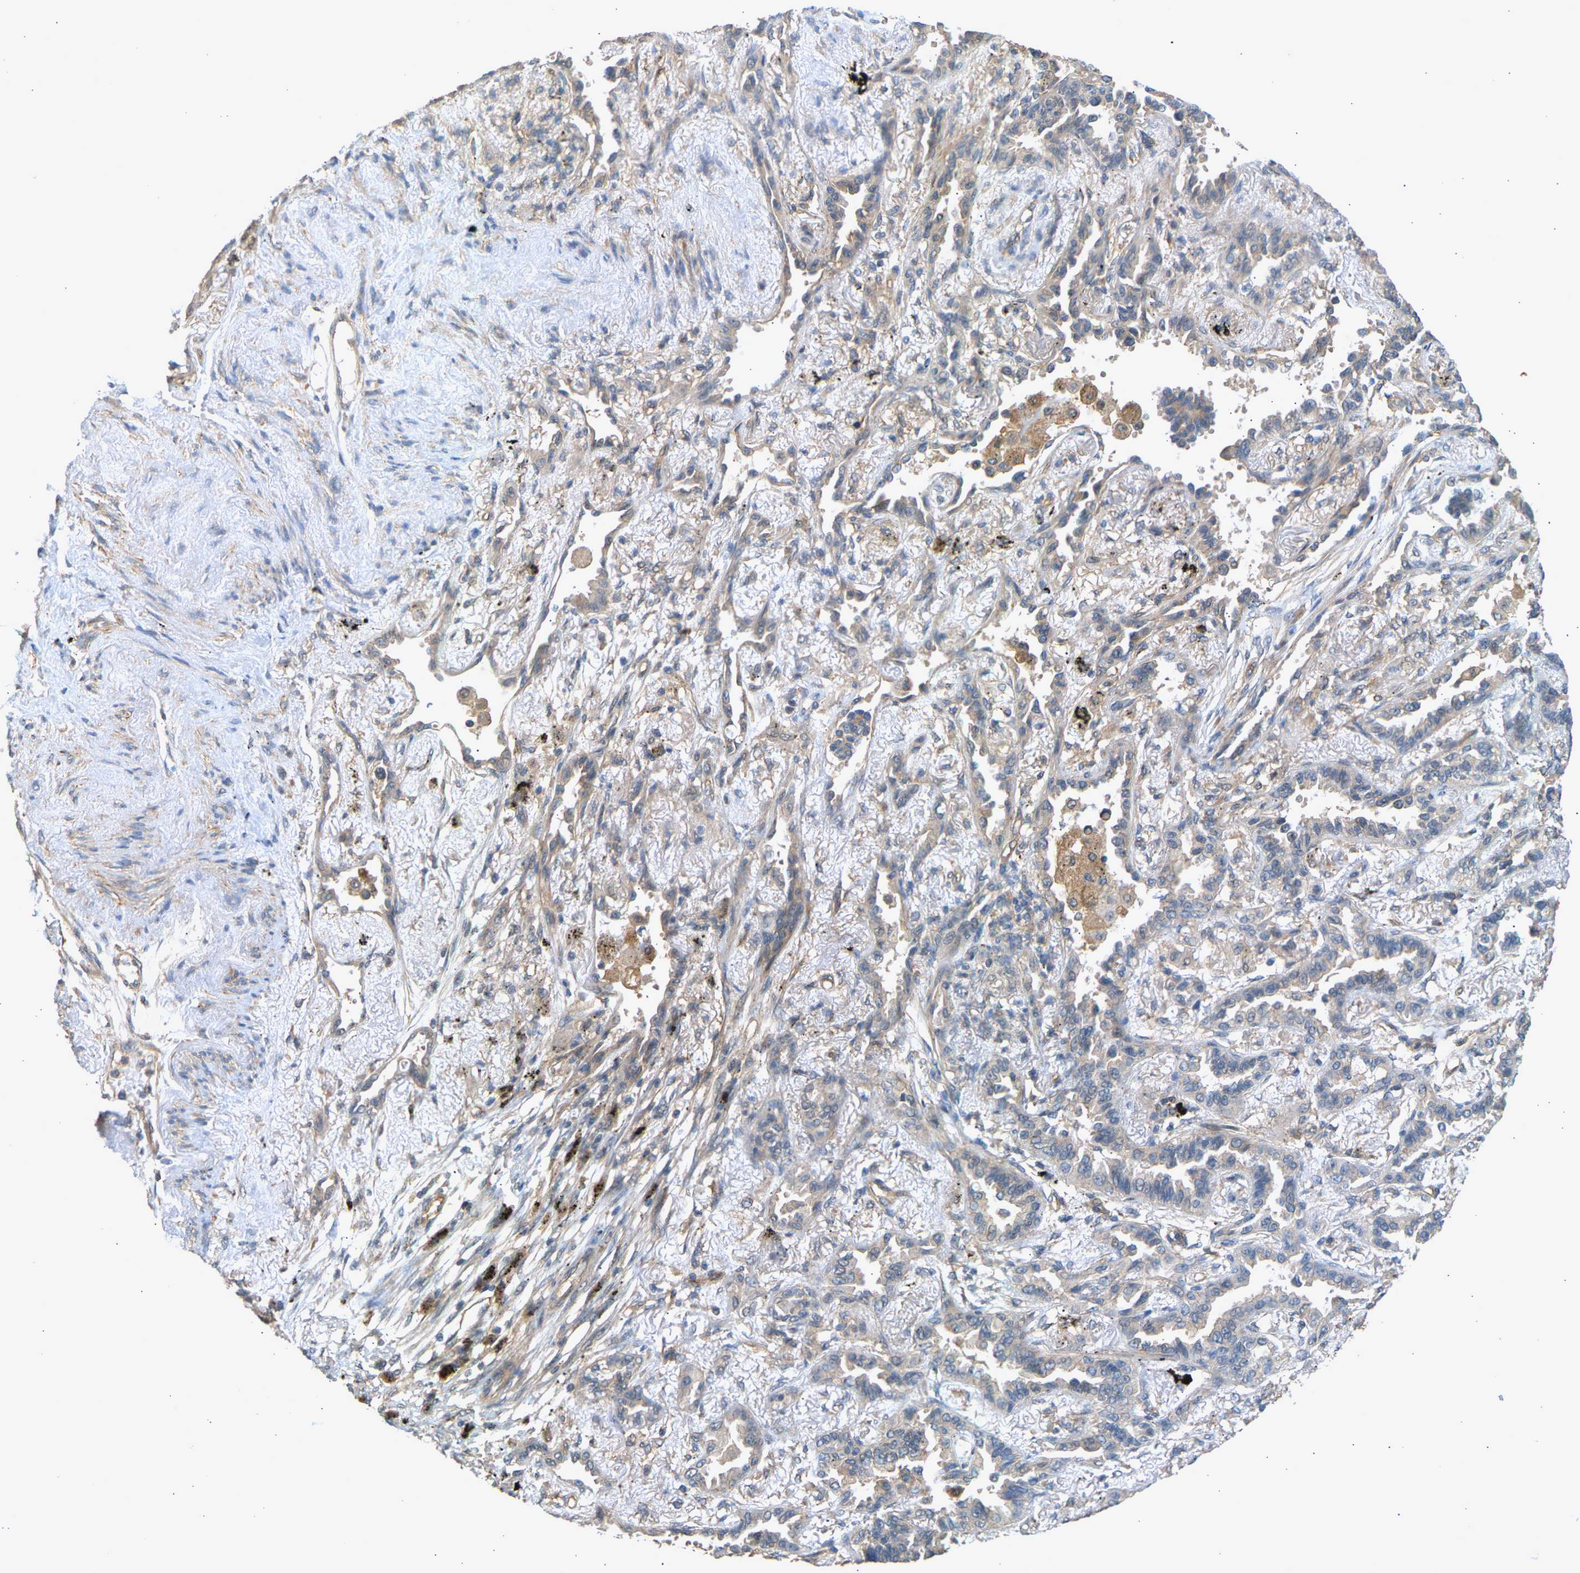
{"staining": {"intensity": "negative", "quantity": "none", "location": "none"}, "tissue": "lung cancer", "cell_type": "Tumor cells", "image_type": "cancer", "snomed": [{"axis": "morphology", "description": "Adenocarcinoma, NOS"}, {"axis": "topography", "description": "Lung"}], "caption": "The histopathology image reveals no significant positivity in tumor cells of lung cancer.", "gene": "RGL1", "patient": {"sex": "male", "age": 59}}